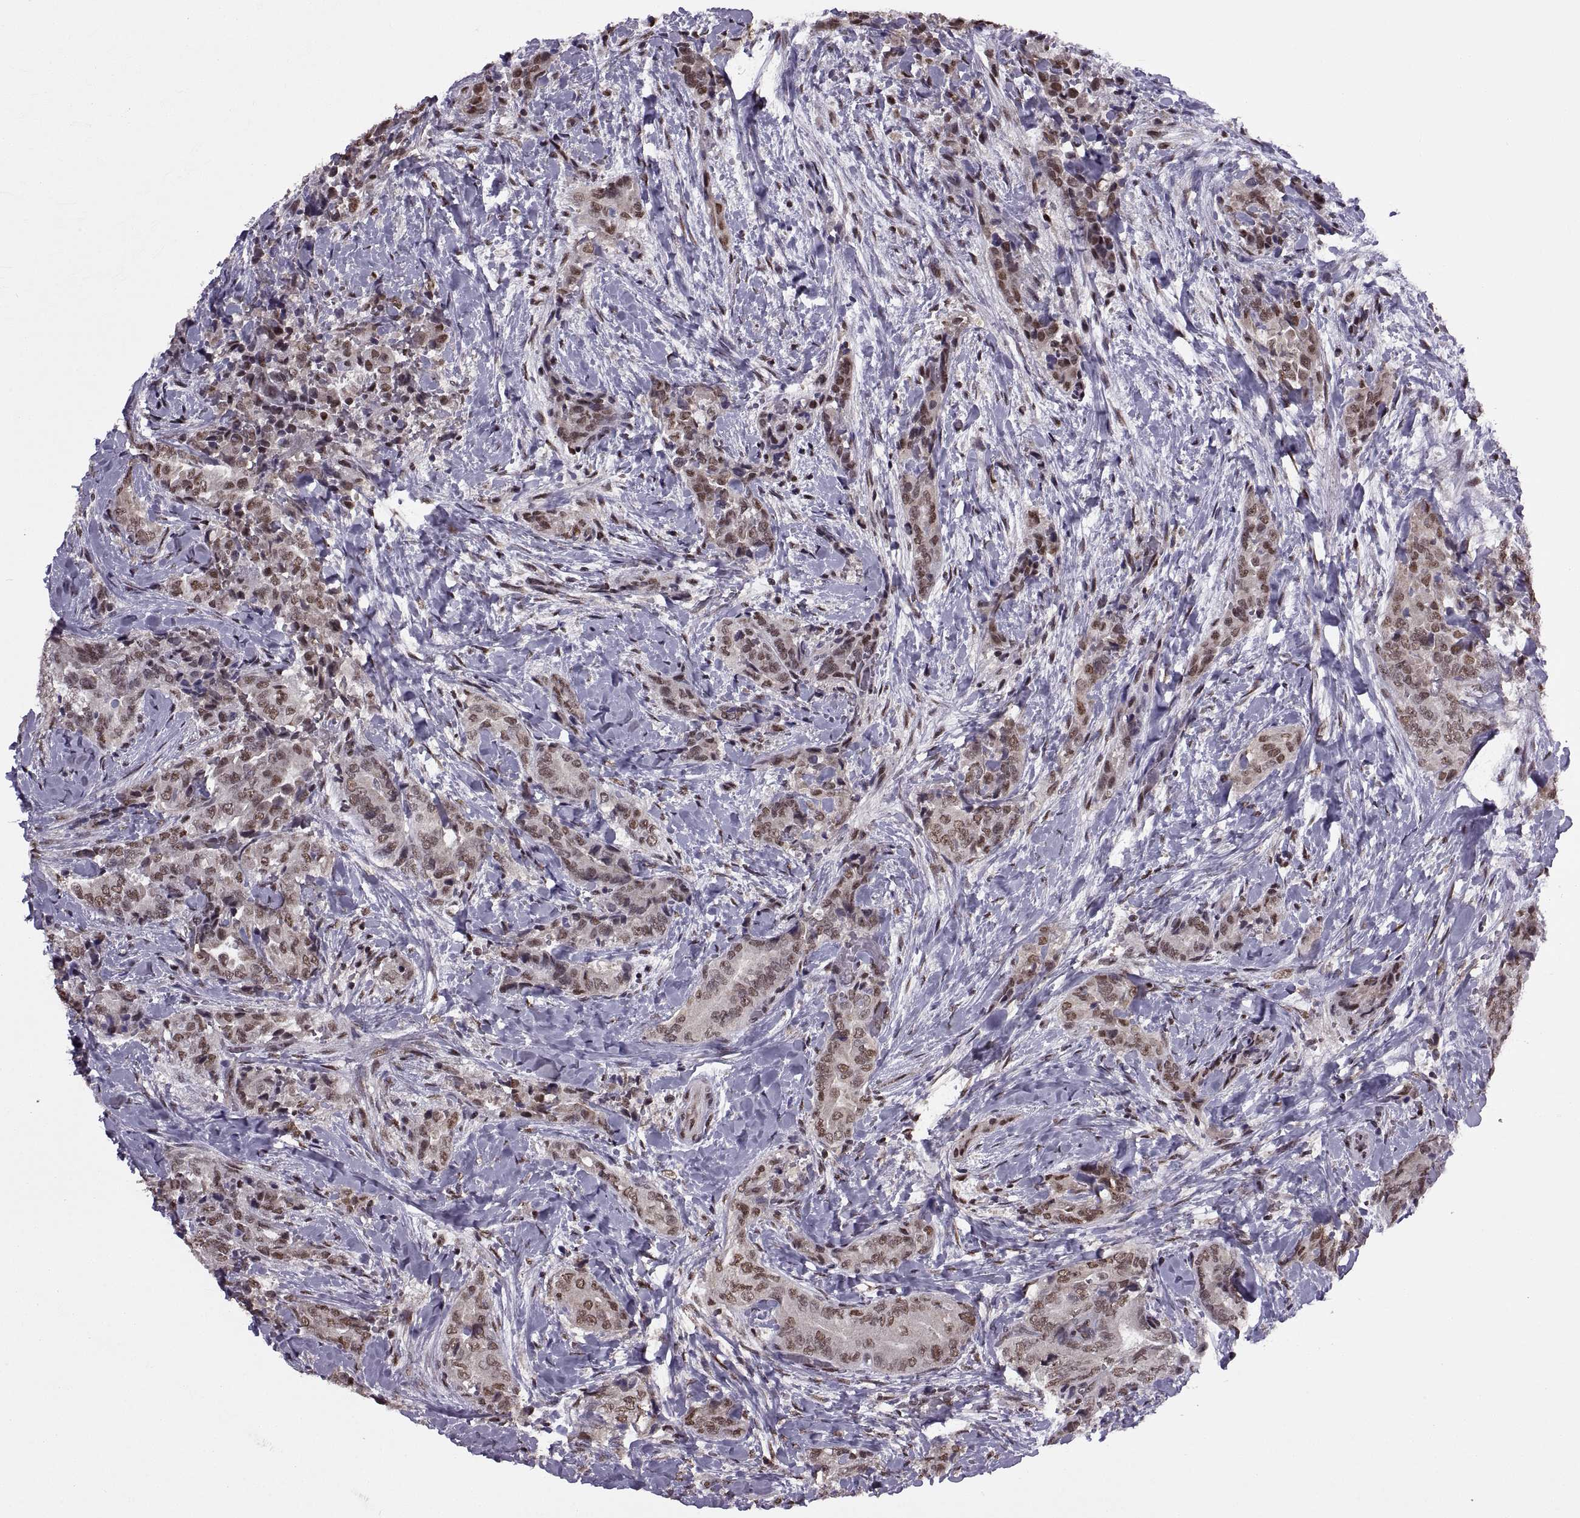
{"staining": {"intensity": "moderate", "quantity": ">75%", "location": "nuclear"}, "tissue": "thyroid cancer", "cell_type": "Tumor cells", "image_type": "cancer", "snomed": [{"axis": "morphology", "description": "Papillary adenocarcinoma, NOS"}, {"axis": "topography", "description": "Thyroid gland"}], "caption": "Thyroid cancer stained for a protein (brown) displays moderate nuclear positive positivity in approximately >75% of tumor cells.", "gene": "INTS3", "patient": {"sex": "male", "age": 61}}